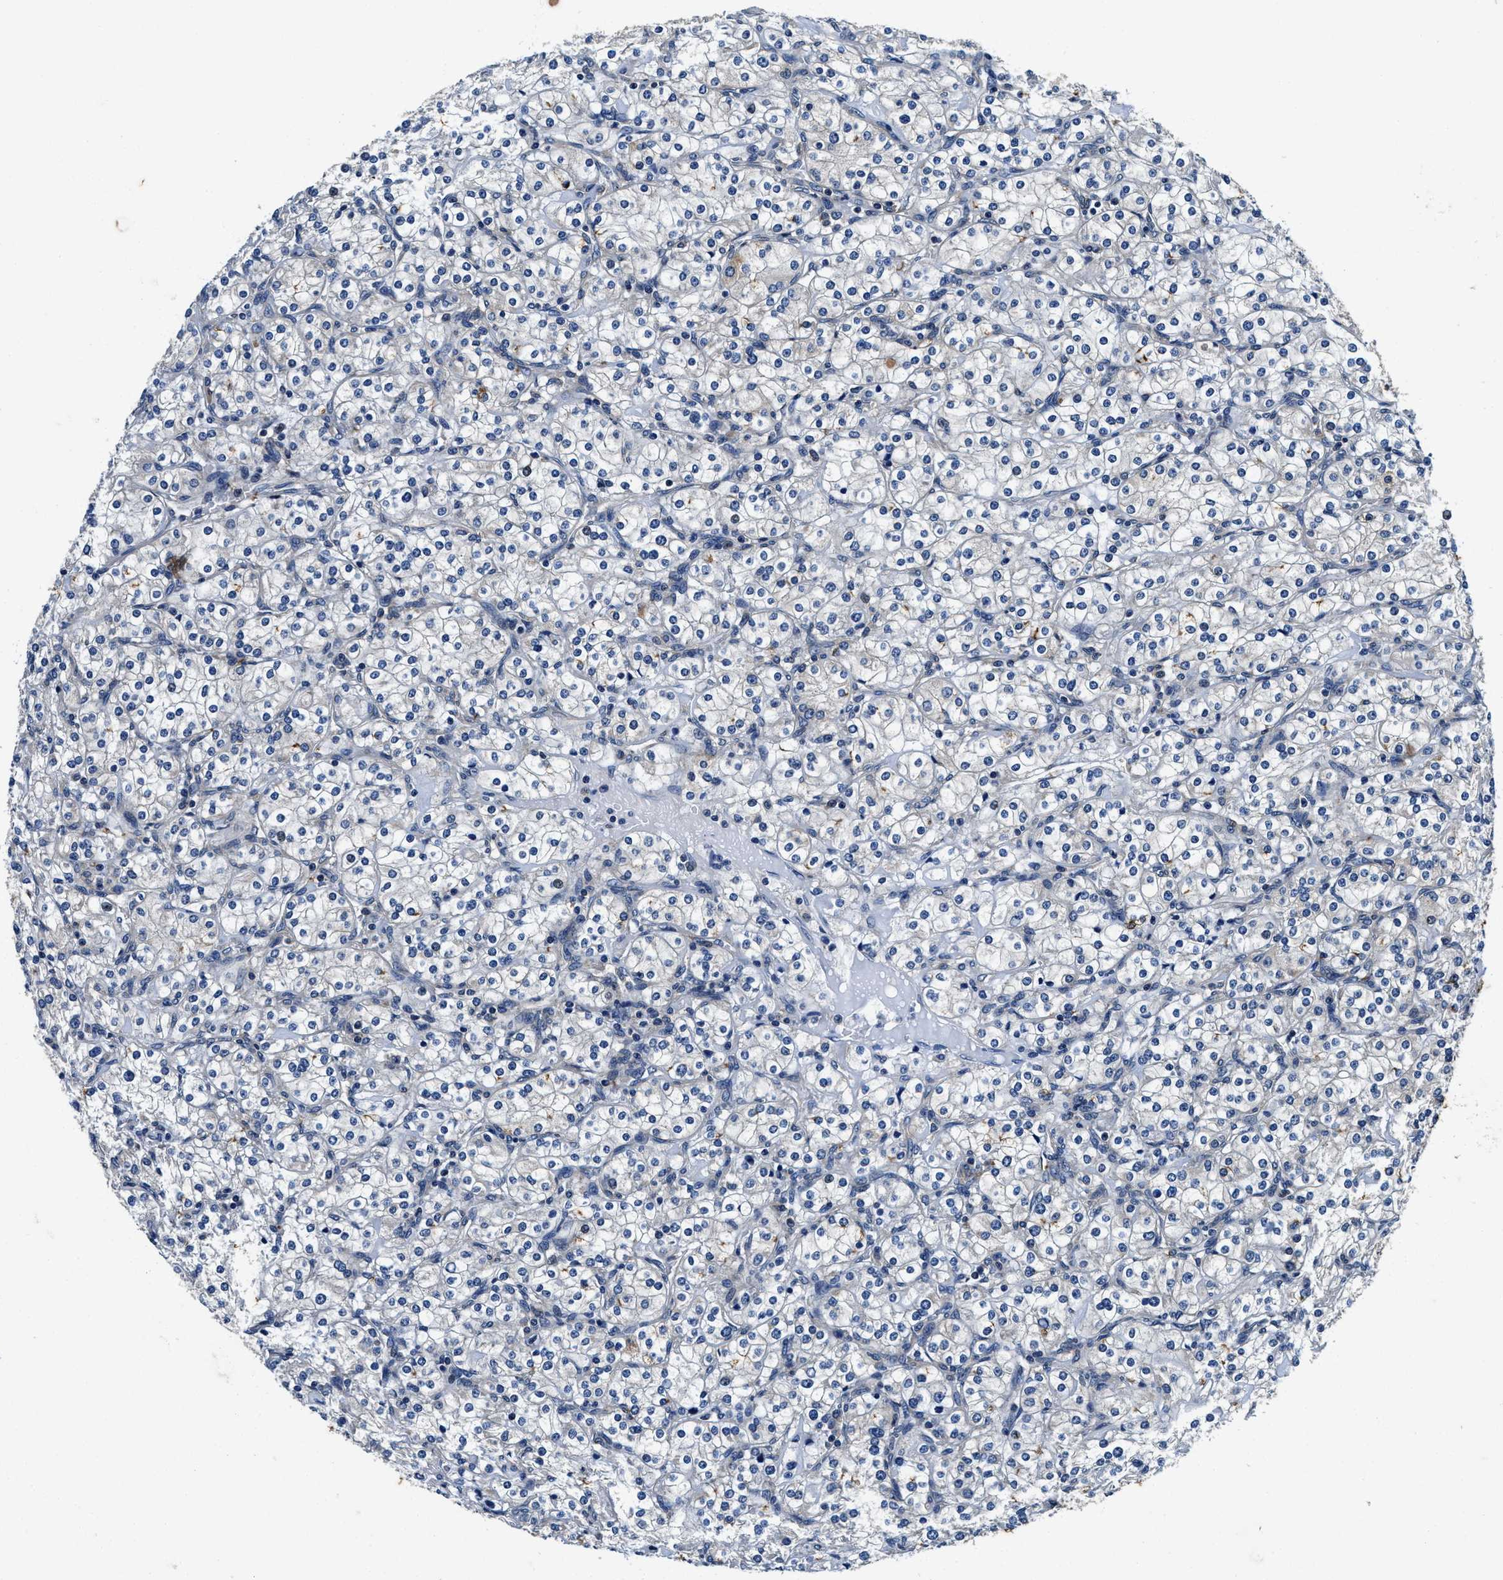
{"staining": {"intensity": "negative", "quantity": "none", "location": "none"}, "tissue": "renal cancer", "cell_type": "Tumor cells", "image_type": "cancer", "snomed": [{"axis": "morphology", "description": "Adenocarcinoma, NOS"}, {"axis": "topography", "description": "Kidney"}], "caption": "A high-resolution image shows immunohistochemistry staining of adenocarcinoma (renal), which demonstrates no significant expression in tumor cells.", "gene": "PI4KB", "patient": {"sex": "male", "age": 77}}